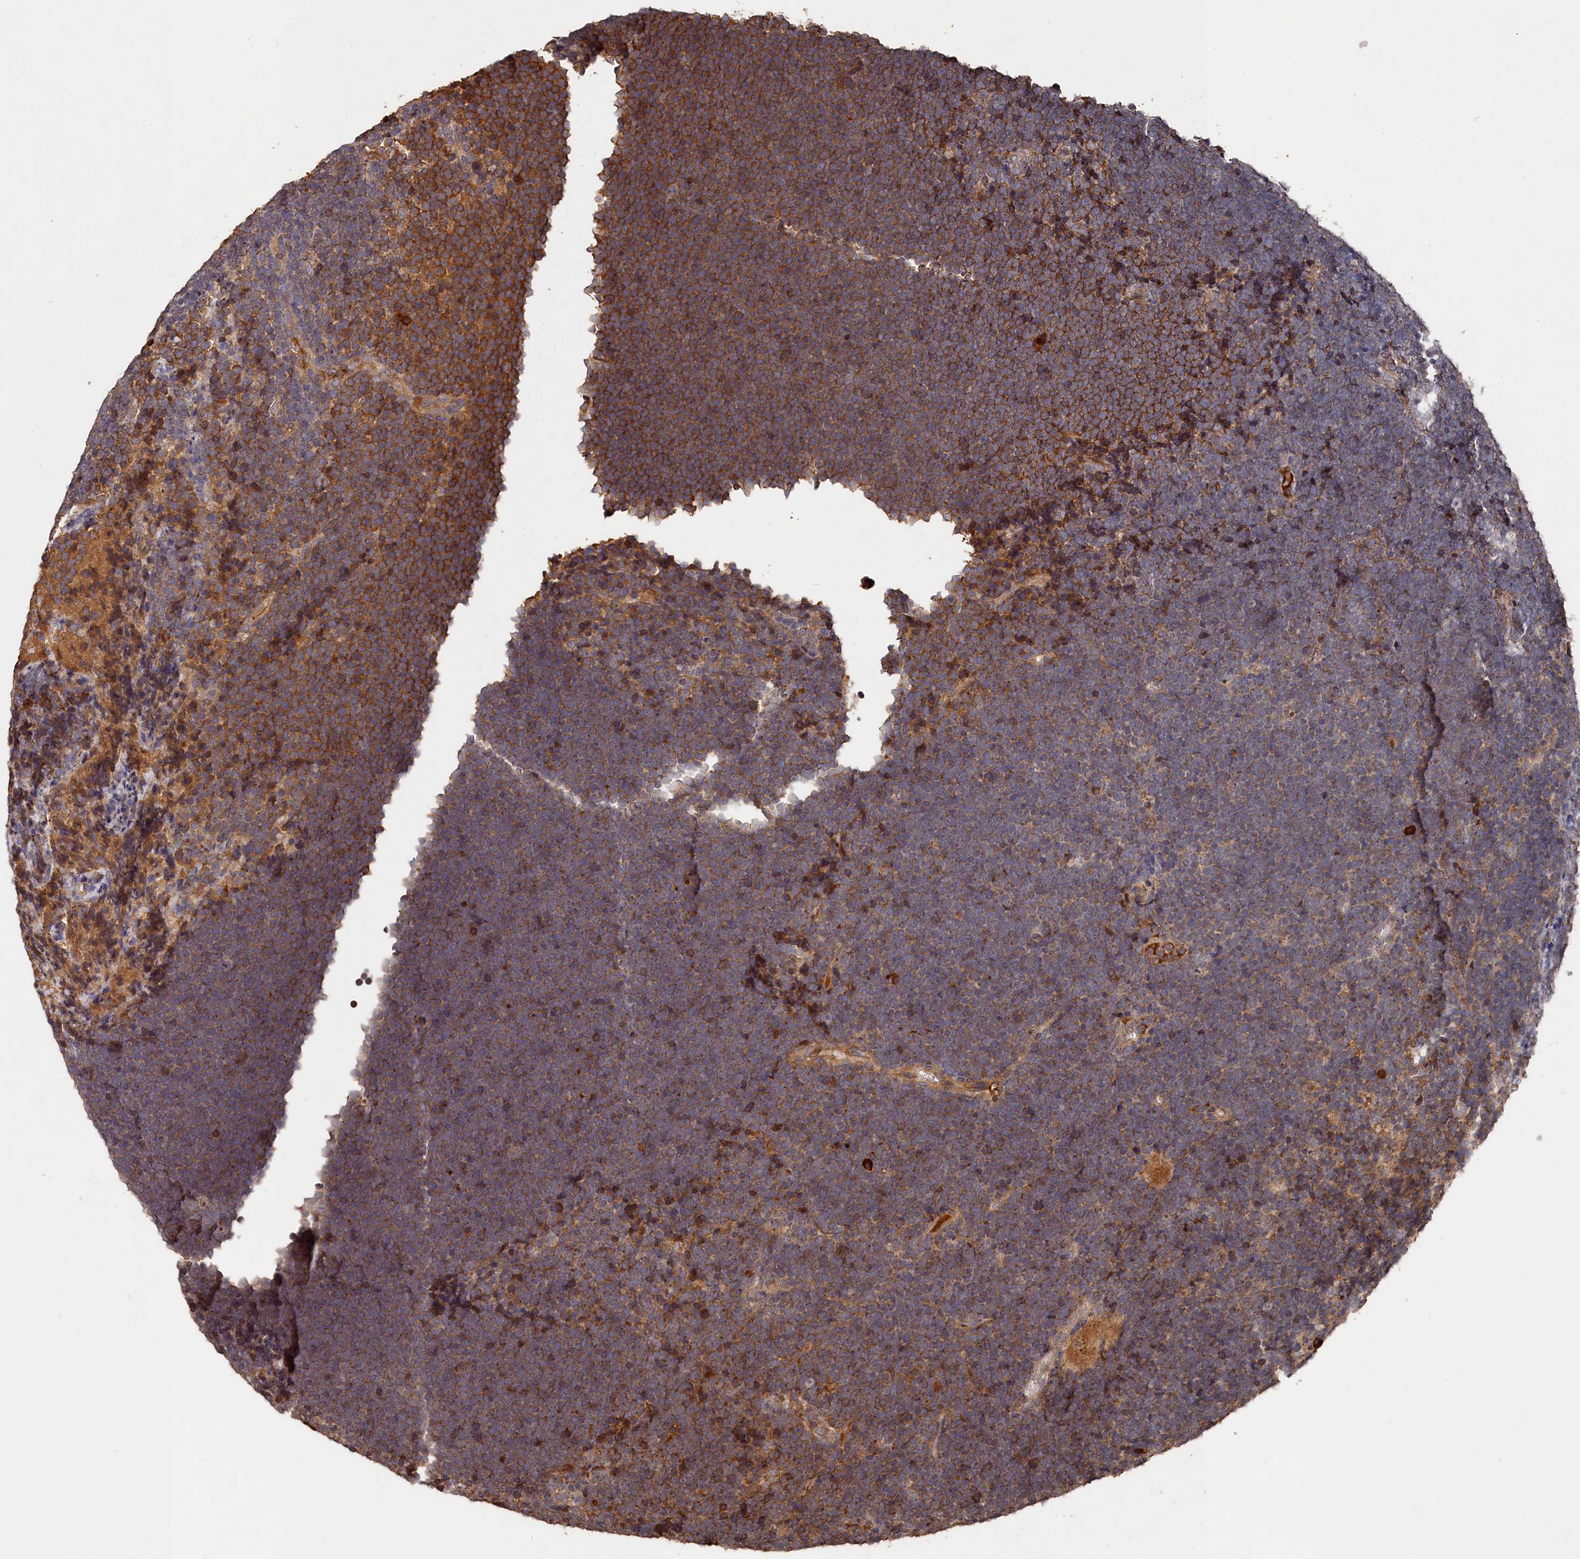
{"staining": {"intensity": "weak", "quantity": "<25%", "location": "cytoplasmic/membranous"}, "tissue": "lymphoma", "cell_type": "Tumor cells", "image_type": "cancer", "snomed": [{"axis": "morphology", "description": "Malignant lymphoma, non-Hodgkin's type, High grade"}, {"axis": "topography", "description": "Lymph node"}], "caption": "The histopathology image reveals no staining of tumor cells in malignant lymphoma, non-Hodgkin's type (high-grade).", "gene": "DHRS11", "patient": {"sex": "male", "age": 13}}